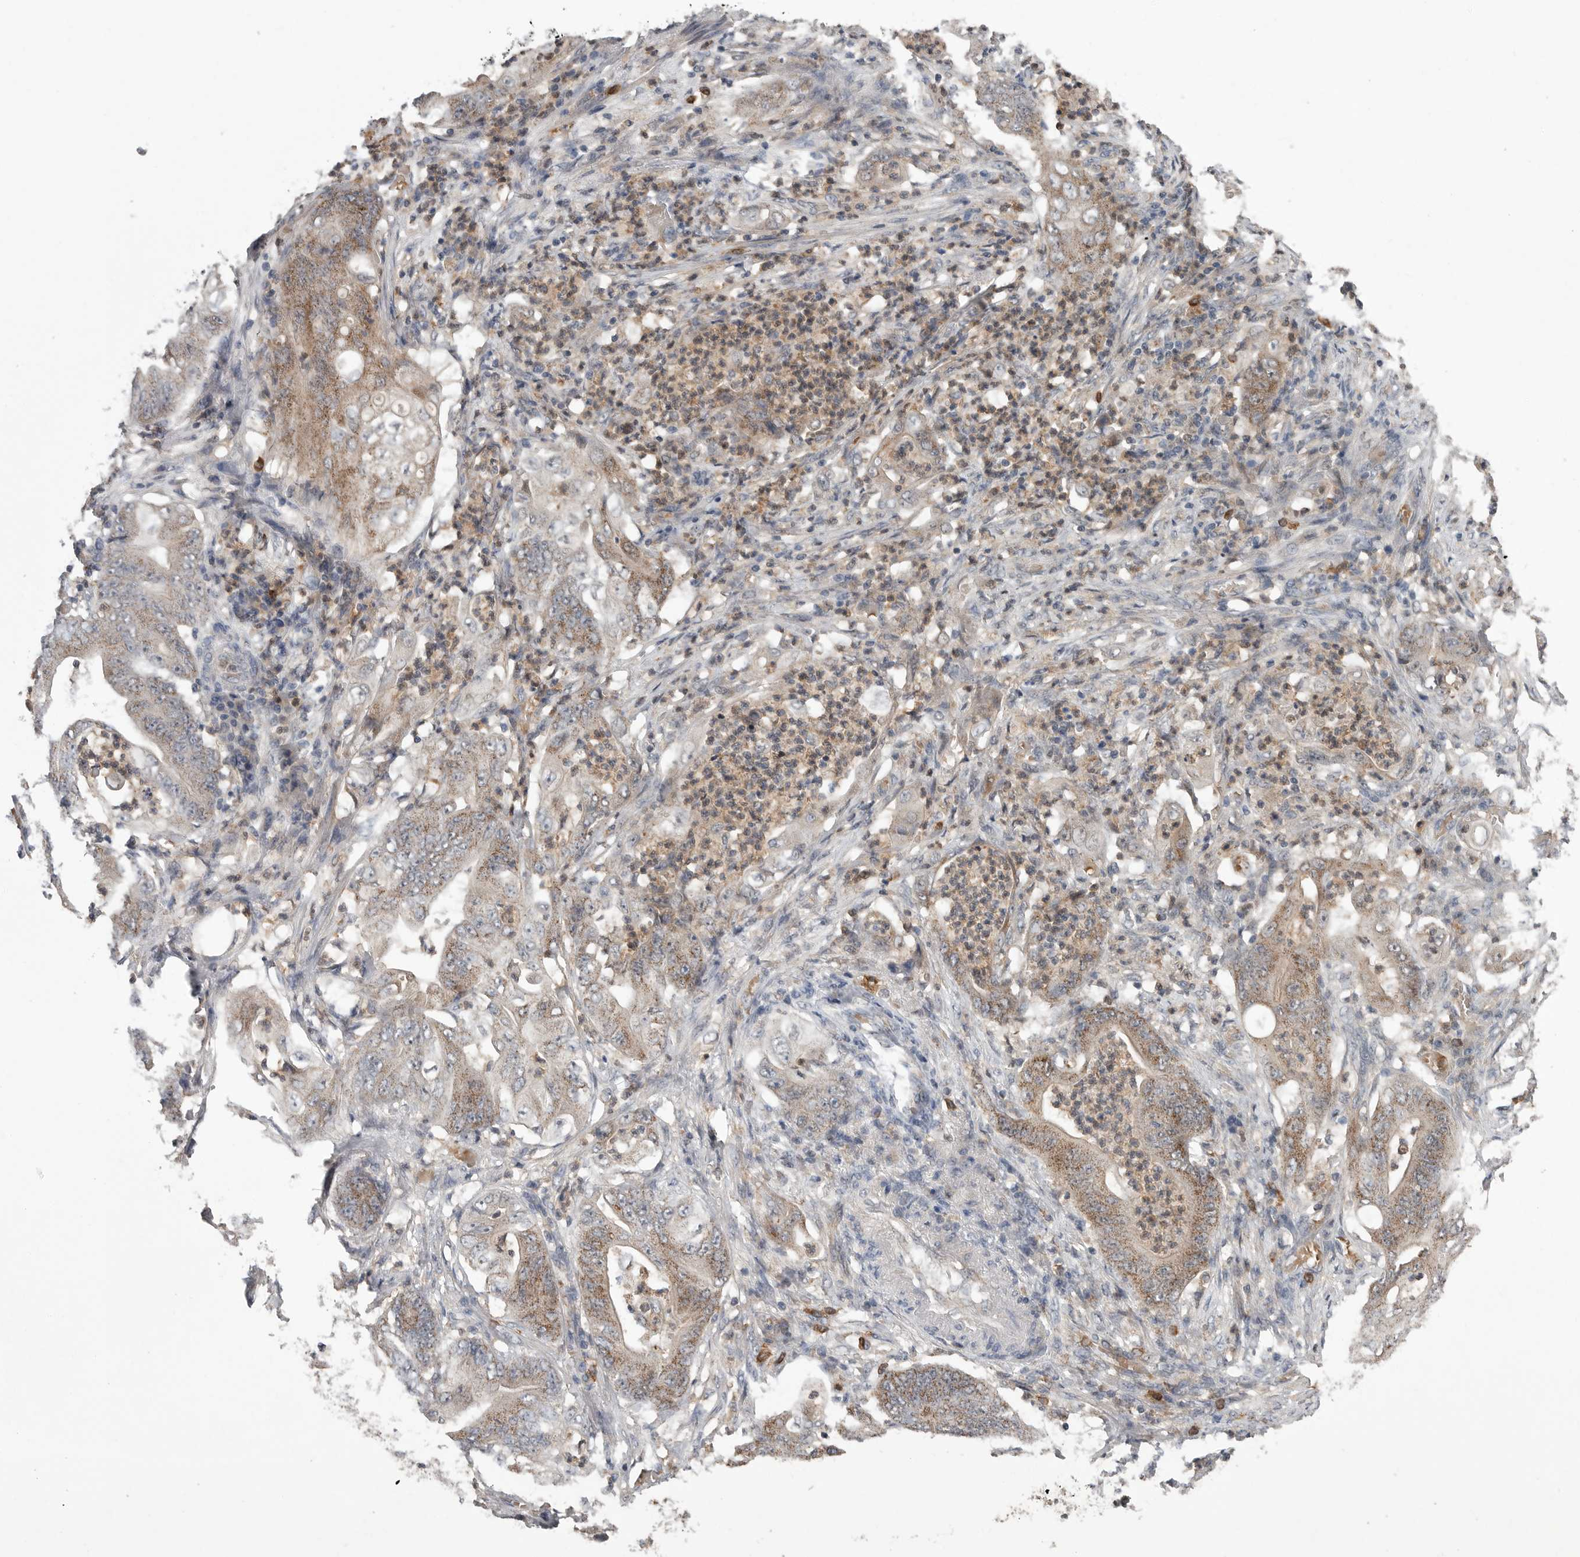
{"staining": {"intensity": "weak", "quantity": ">75%", "location": "cytoplasmic/membranous"}, "tissue": "stomach cancer", "cell_type": "Tumor cells", "image_type": "cancer", "snomed": [{"axis": "morphology", "description": "Adenocarcinoma, NOS"}, {"axis": "topography", "description": "Stomach"}], "caption": "IHC of human adenocarcinoma (stomach) shows low levels of weak cytoplasmic/membranous staining in about >75% of tumor cells.", "gene": "SCP2", "patient": {"sex": "female", "age": 73}}